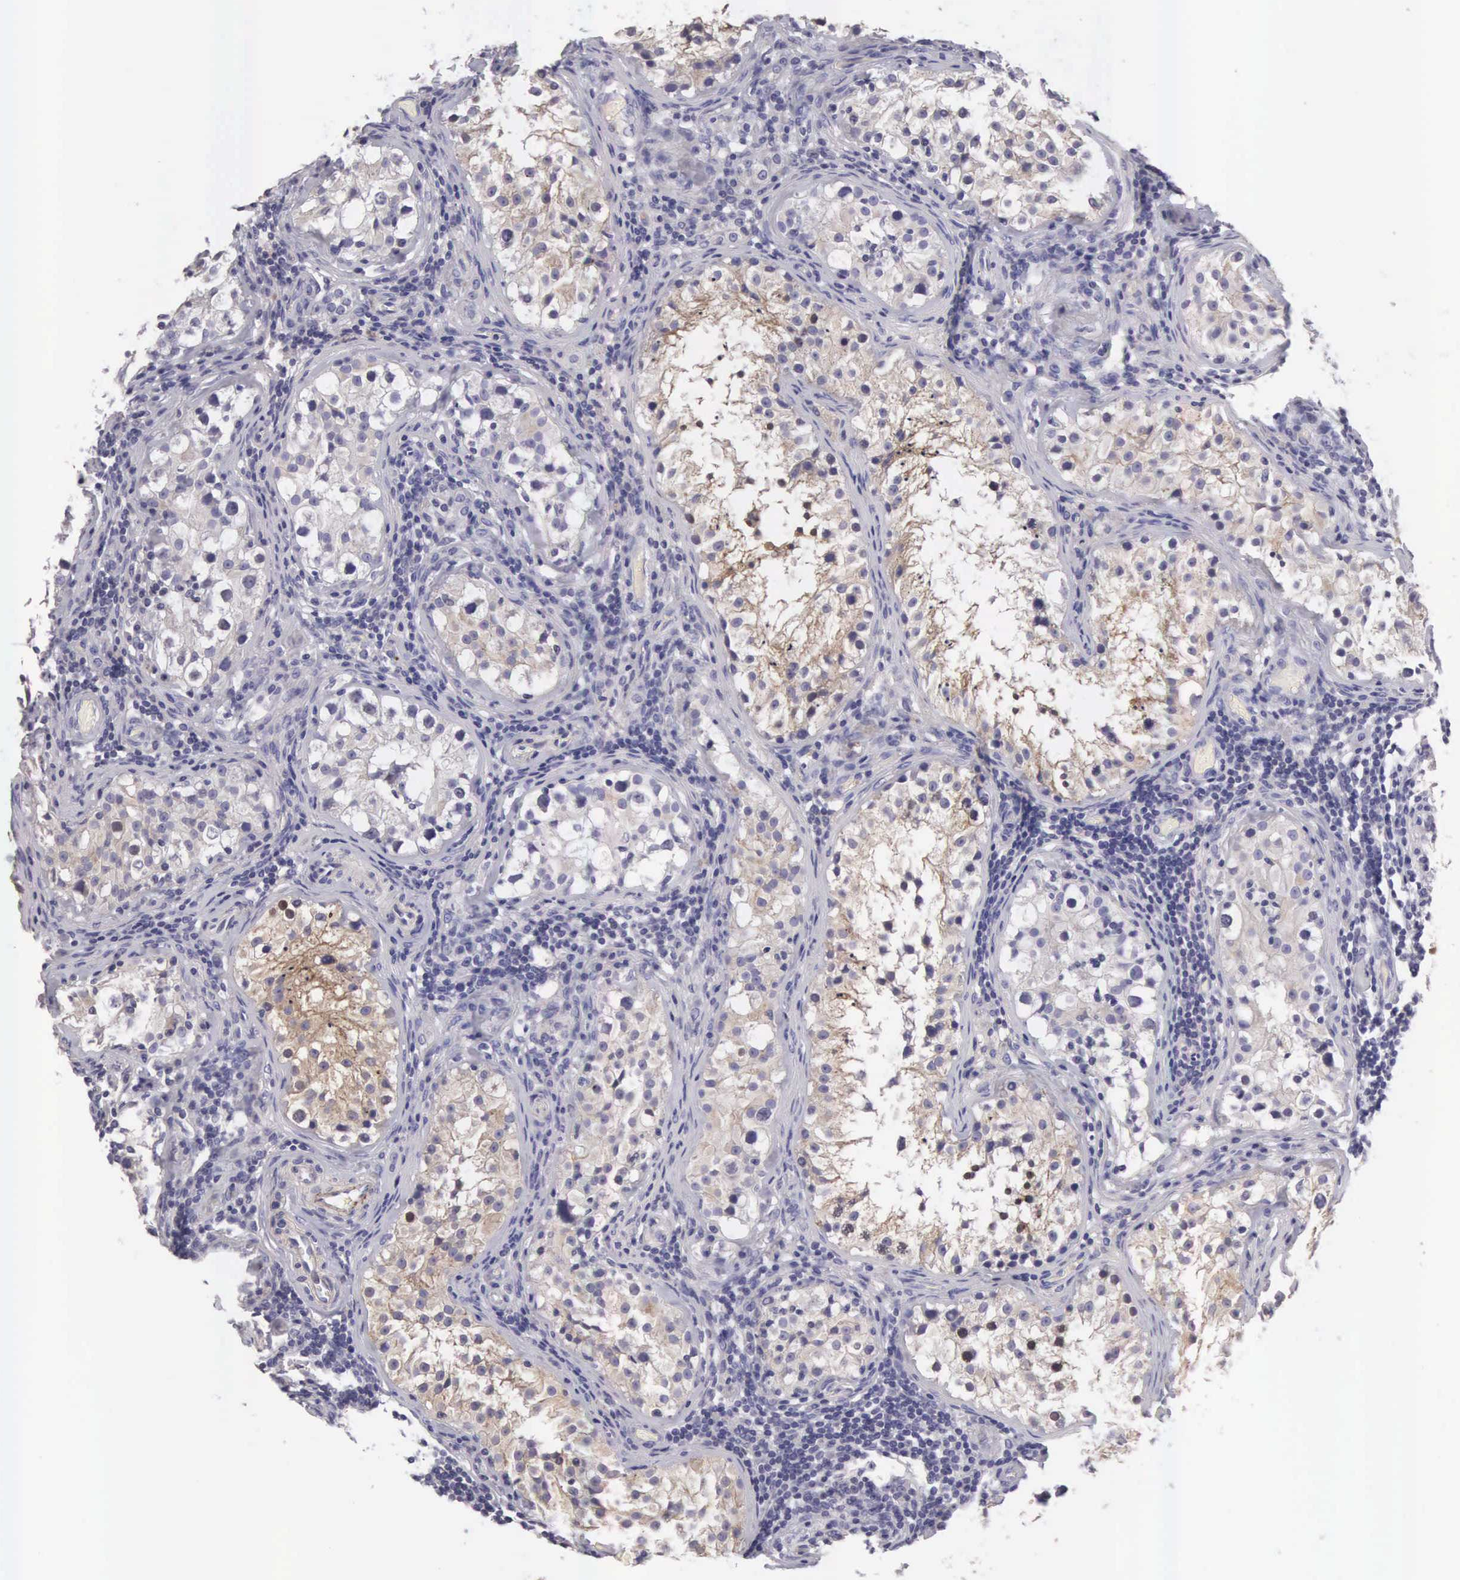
{"staining": {"intensity": "weak", "quantity": "25%-75%", "location": "cytoplasmic/membranous"}, "tissue": "testis", "cell_type": "Cells in seminiferous ducts", "image_type": "normal", "snomed": [{"axis": "morphology", "description": "Normal tissue, NOS"}, {"axis": "topography", "description": "Testis"}], "caption": "DAB (3,3'-diaminobenzidine) immunohistochemical staining of unremarkable testis demonstrates weak cytoplasmic/membranous protein expression in about 25%-75% of cells in seminiferous ducts.", "gene": "CLU", "patient": {"sex": "male", "age": 24}}